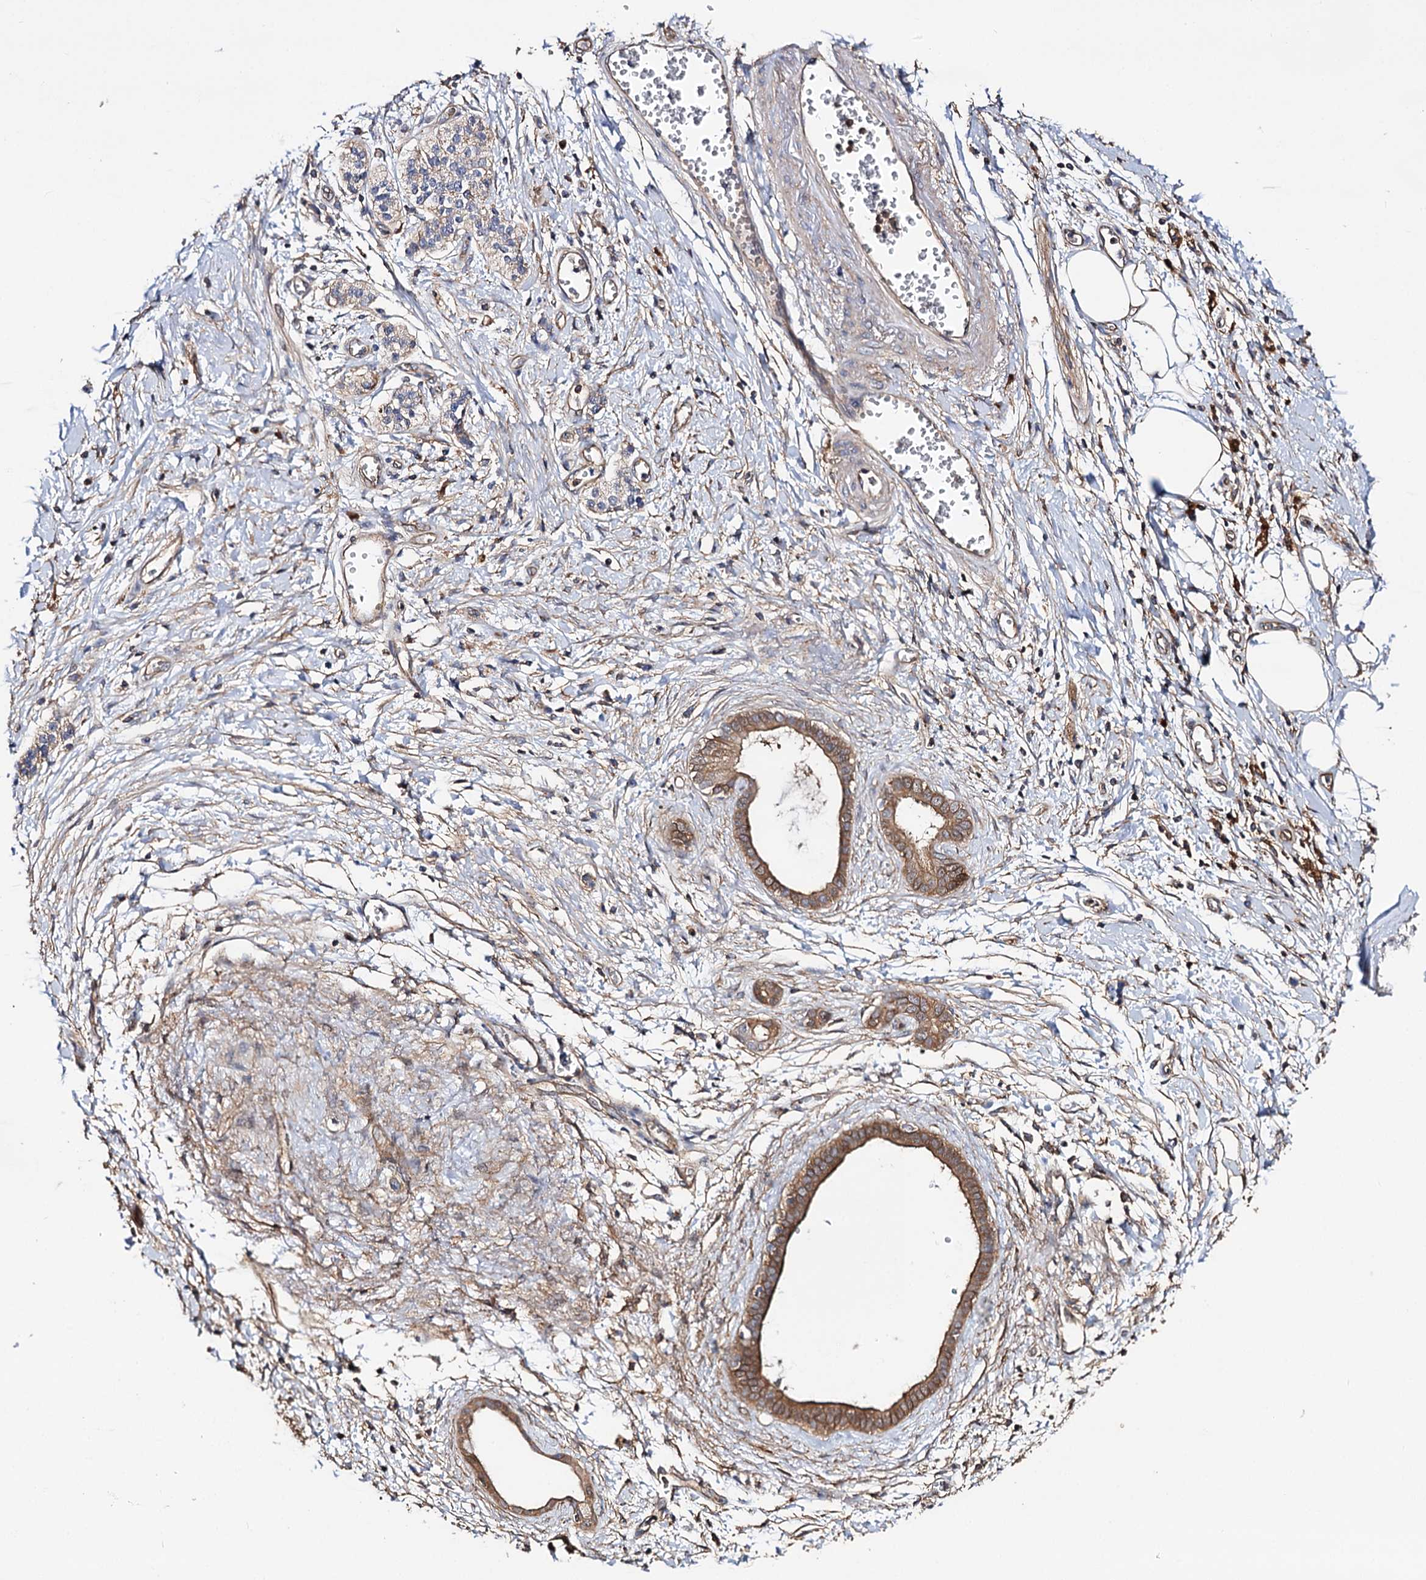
{"staining": {"intensity": "weak", "quantity": ">75%", "location": "cytoplasmic/membranous"}, "tissue": "adipose tissue", "cell_type": "Adipocytes", "image_type": "normal", "snomed": [{"axis": "morphology", "description": "Normal tissue, NOS"}, {"axis": "morphology", "description": "Adenocarcinoma, NOS"}, {"axis": "topography", "description": "Pancreas"}, {"axis": "topography", "description": "Peripheral nerve tissue"}], "caption": "Approximately >75% of adipocytes in unremarkable human adipose tissue demonstrate weak cytoplasmic/membranous protein positivity as visualized by brown immunohistochemical staining.", "gene": "IDI1", "patient": {"sex": "male", "age": 59}}